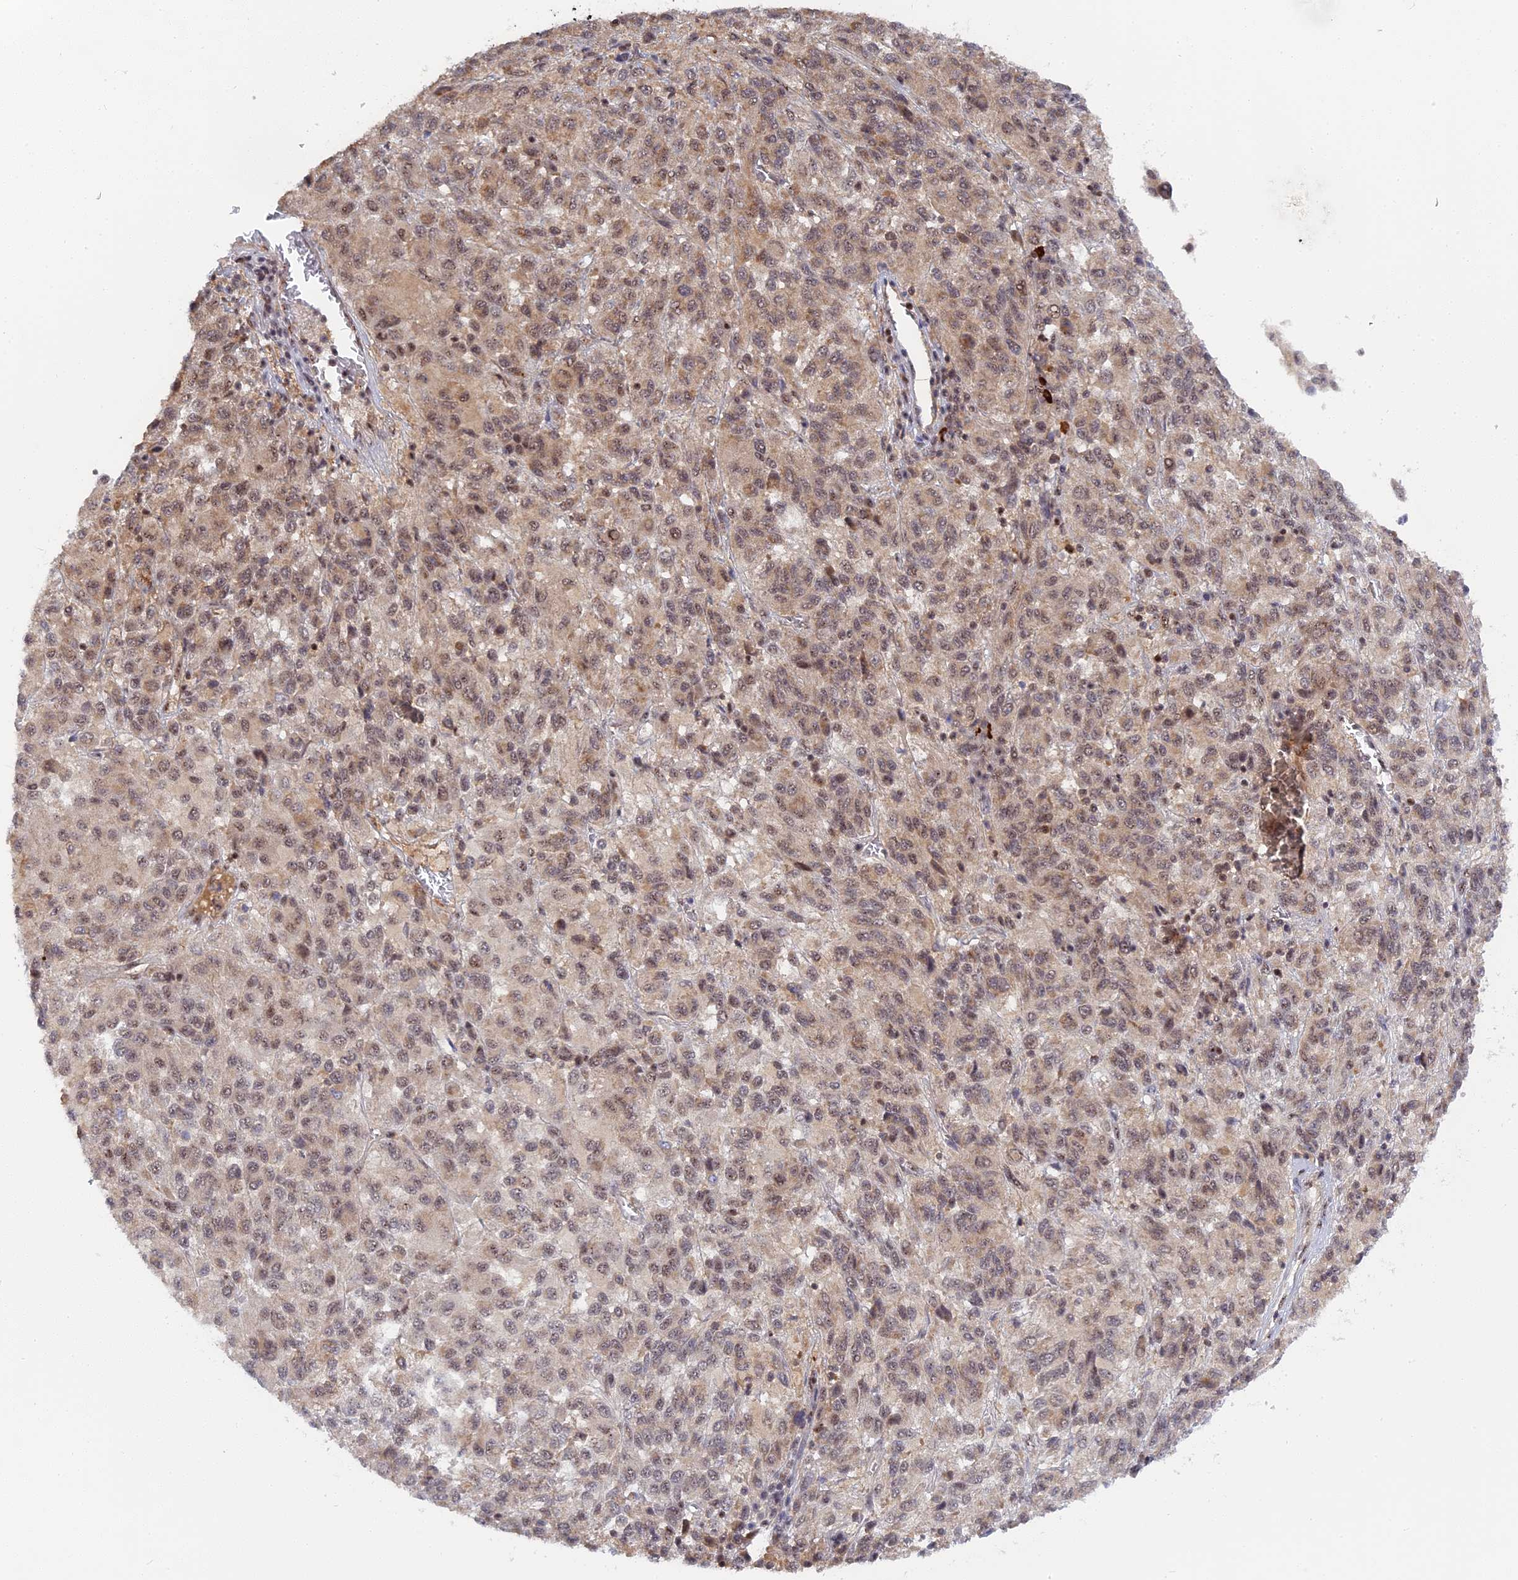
{"staining": {"intensity": "weak", "quantity": ">75%", "location": "cytoplasmic/membranous,nuclear"}, "tissue": "melanoma", "cell_type": "Tumor cells", "image_type": "cancer", "snomed": [{"axis": "morphology", "description": "Malignant melanoma, Metastatic site"}, {"axis": "topography", "description": "Lung"}], "caption": "This image demonstrates immunohistochemistry (IHC) staining of malignant melanoma (metastatic site), with low weak cytoplasmic/membranous and nuclear staining in about >75% of tumor cells.", "gene": "TAB1", "patient": {"sex": "male", "age": 64}}